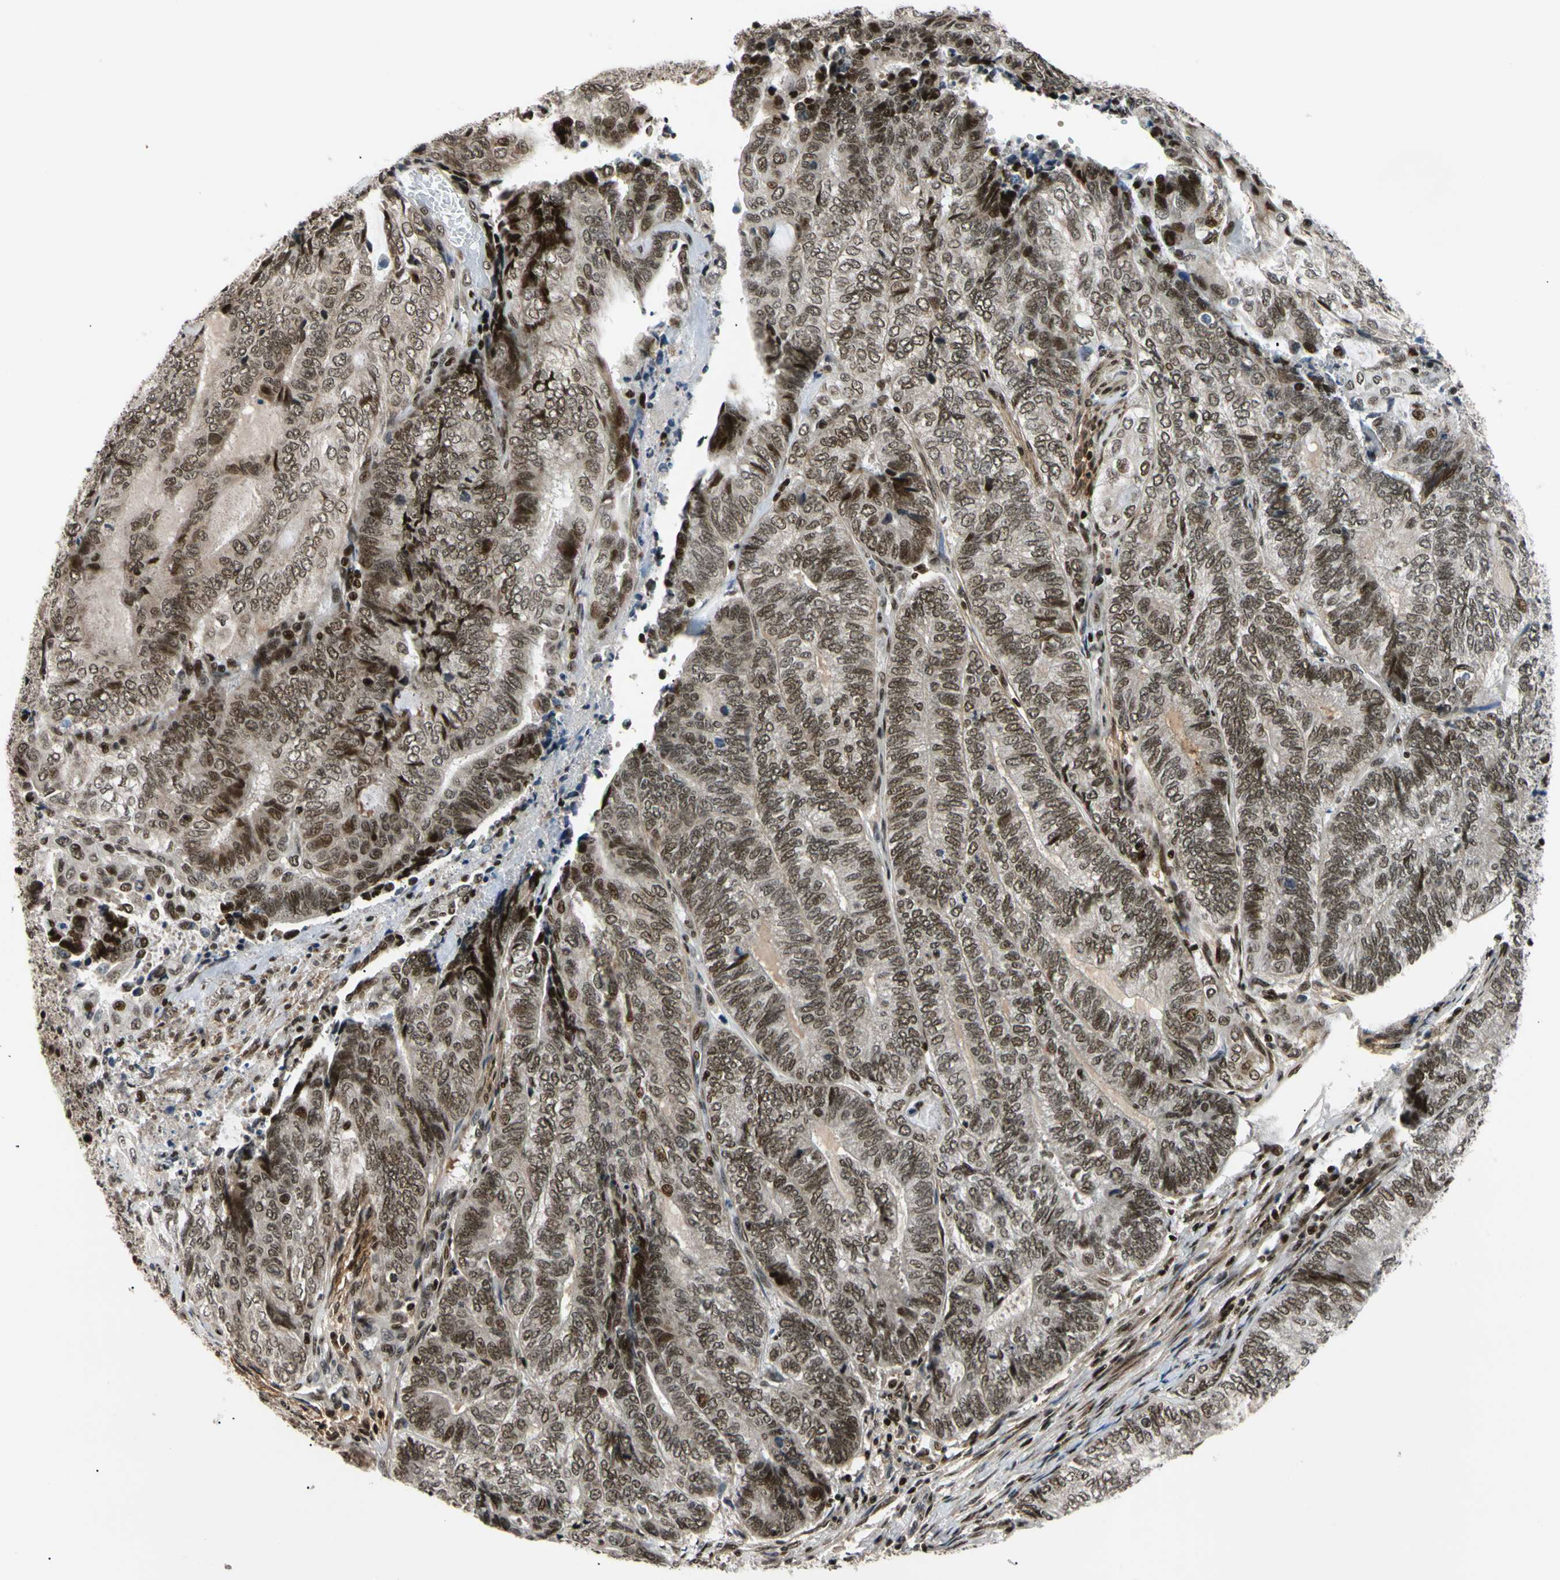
{"staining": {"intensity": "moderate", "quantity": ">75%", "location": "nuclear"}, "tissue": "endometrial cancer", "cell_type": "Tumor cells", "image_type": "cancer", "snomed": [{"axis": "morphology", "description": "Adenocarcinoma, NOS"}, {"axis": "topography", "description": "Uterus"}, {"axis": "topography", "description": "Endometrium"}], "caption": "The histopathology image demonstrates immunohistochemical staining of endometrial cancer. There is moderate nuclear positivity is appreciated in approximately >75% of tumor cells.", "gene": "E2F1", "patient": {"sex": "female", "age": 70}}